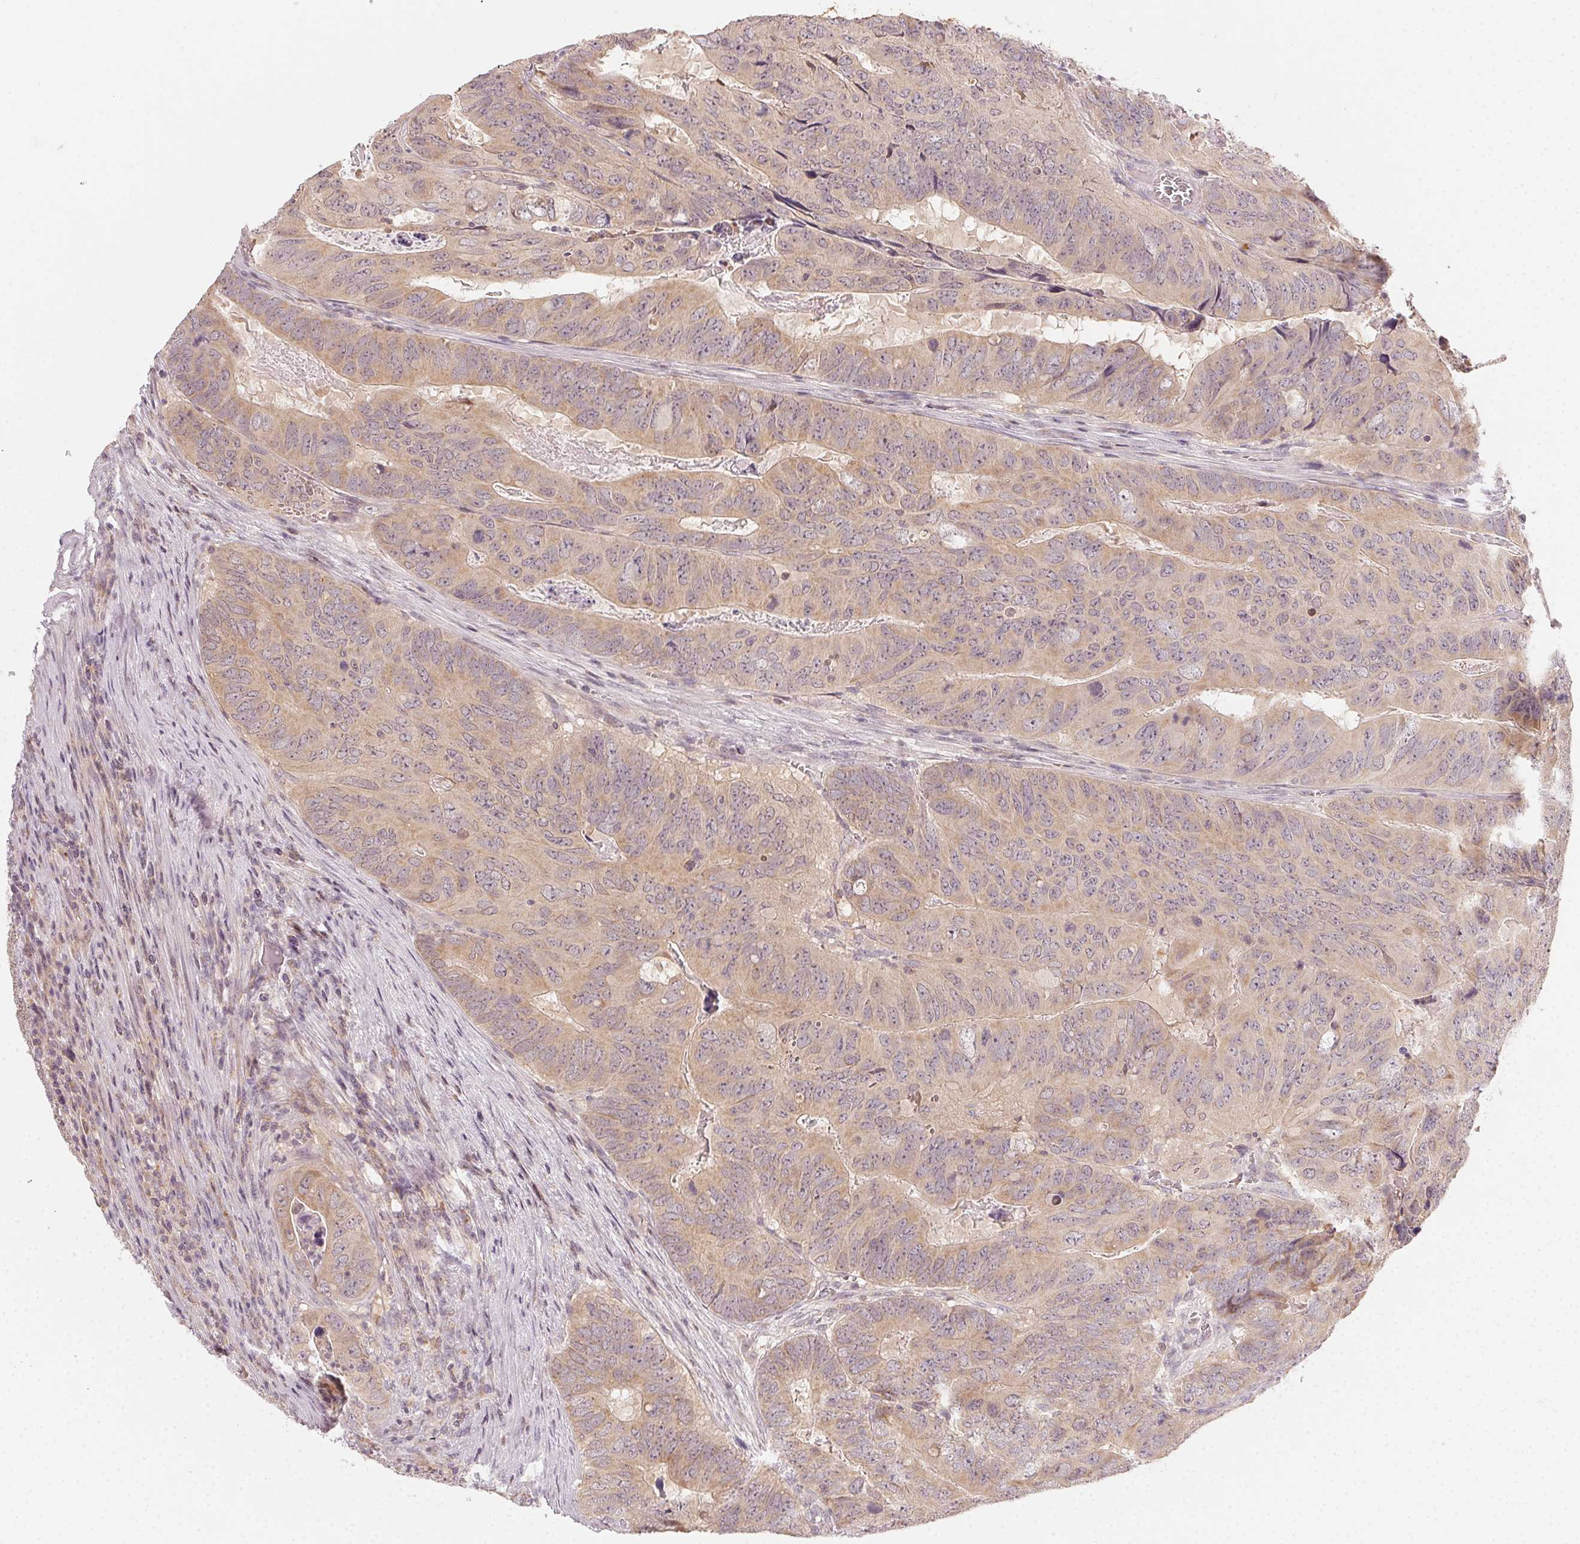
{"staining": {"intensity": "weak", "quantity": ">75%", "location": "cytoplasmic/membranous"}, "tissue": "colorectal cancer", "cell_type": "Tumor cells", "image_type": "cancer", "snomed": [{"axis": "morphology", "description": "Adenocarcinoma, NOS"}, {"axis": "topography", "description": "Colon"}], "caption": "Protein expression by immunohistochemistry (IHC) shows weak cytoplasmic/membranous staining in approximately >75% of tumor cells in colorectal adenocarcinoma.", "gene": "NCOA4", "patient": {"sex": "male", "age": 79}}